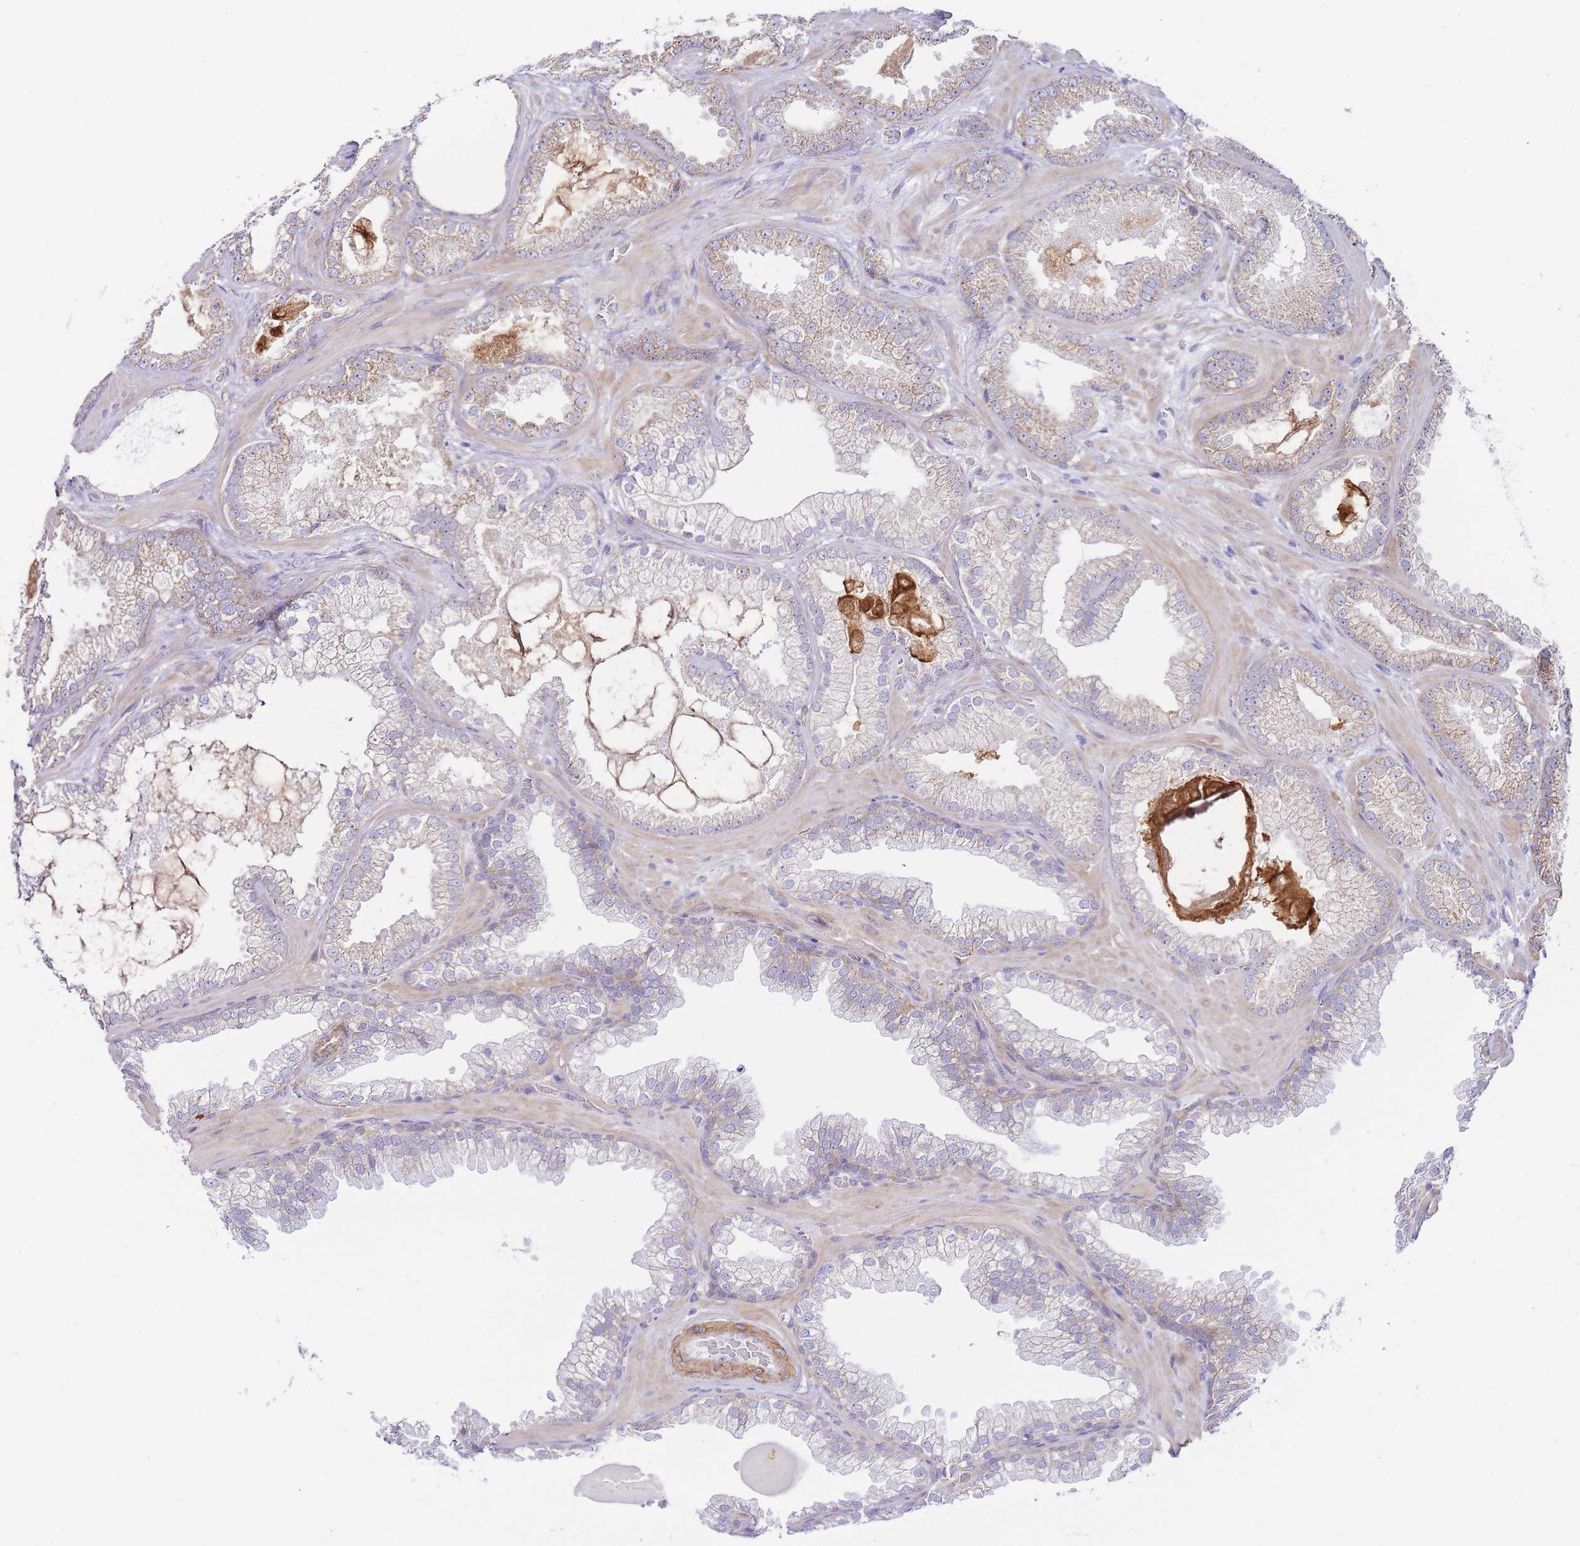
{"staining": {"intensity": "weak", "quantity": "25%-75%", "location": "cytoplasmic/membranous"}, "tissue": "prostate cancer", "cell_type": "Tumor cells", "image_type": "cancer", "snomed": [{"axis": "morphology", "description": "Adenocarcinoma, Low grade"}, {"axis": "topography", "description": "Prostate"}], "caption": "Protein staining demonstrates weak cytoplasmic/membranous staining in about 25%-75% of tumor cells in prostate cancer.", "gene": "PDCD7", "patient": {"sex": "male", "age": 57}}